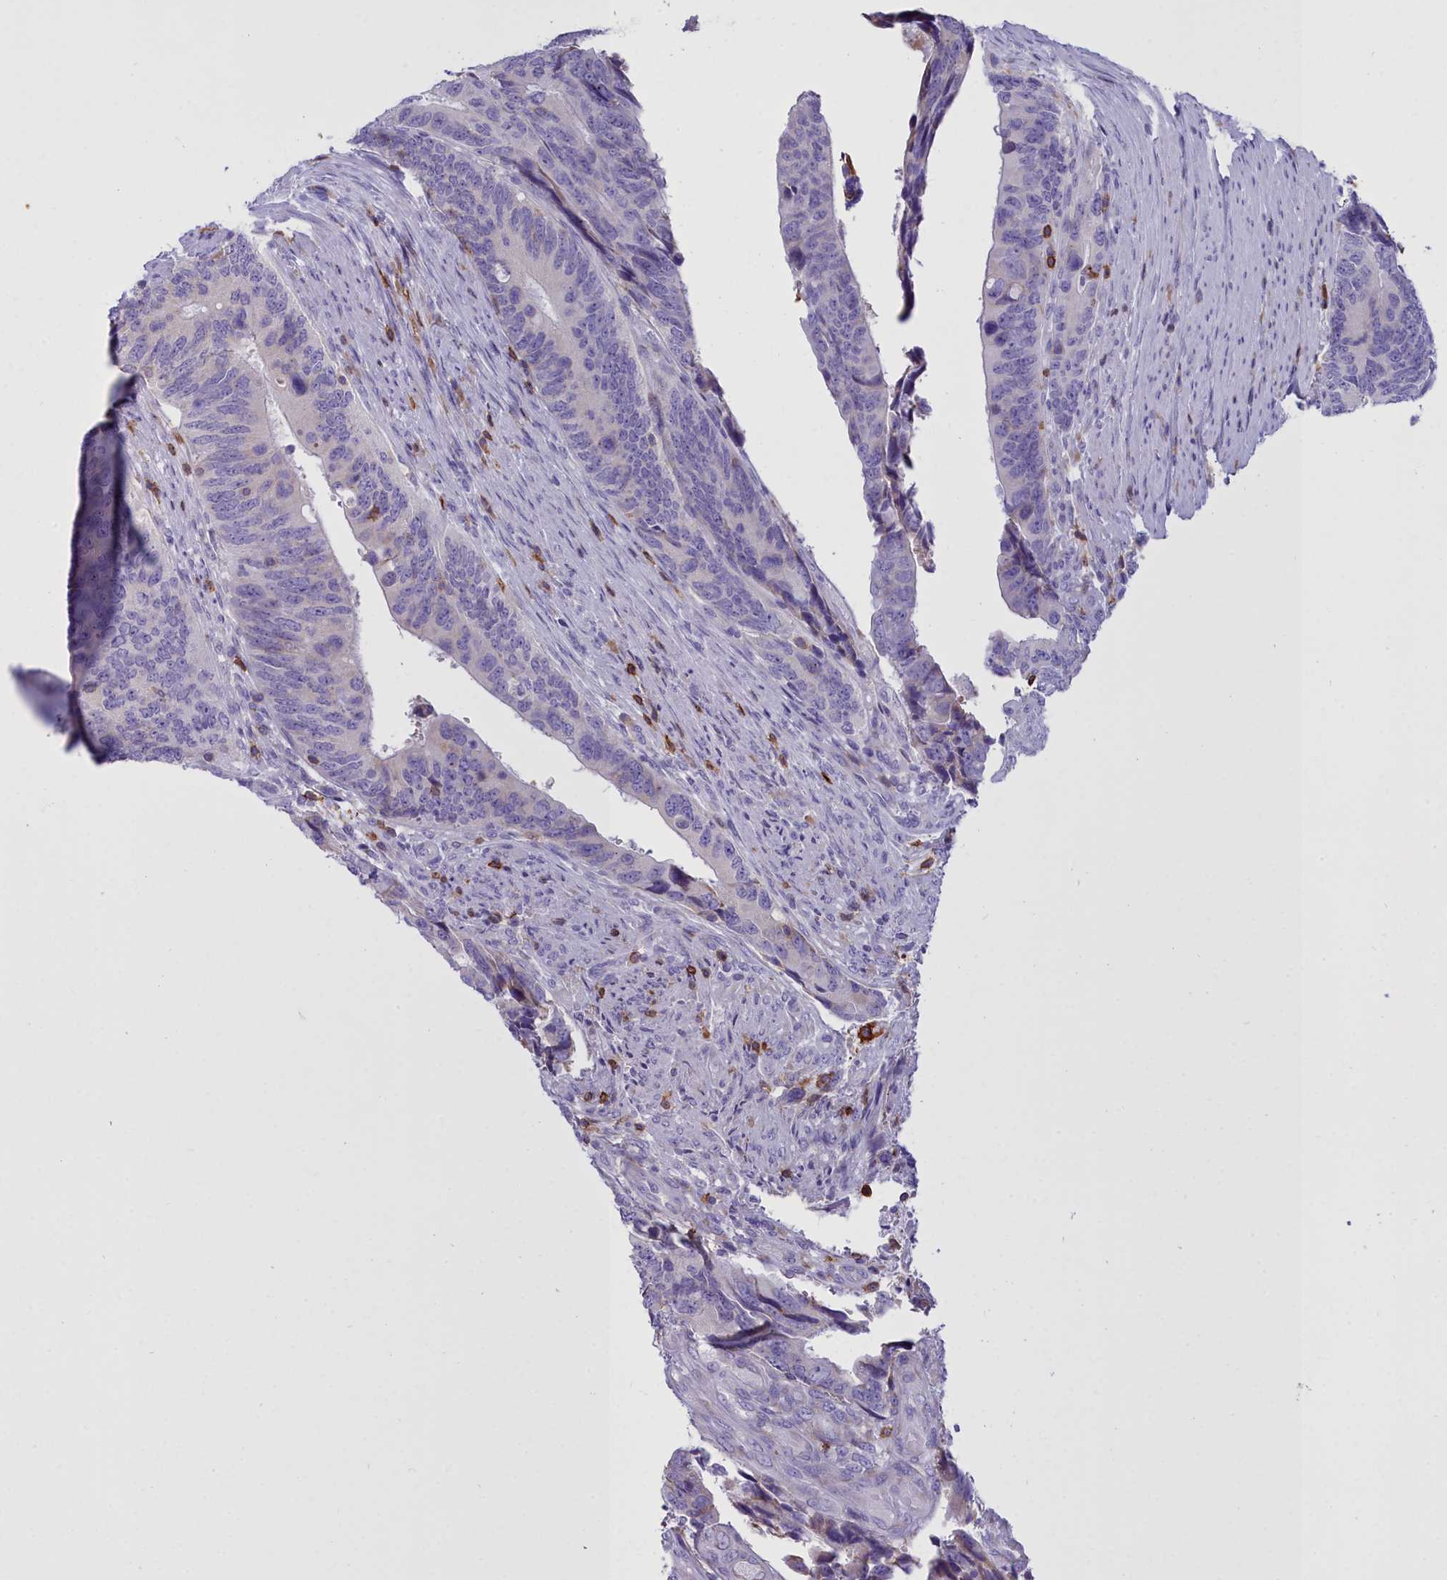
{"staining": {"intensity": "negative", "quantity": "none", "location": "none"}, "tissue": "colorectal cancer", "cell_type": "Tumor cells", "image_type": "cancer", "snomed": [{"axis": "morphology", "description": "Adenocarcinoma, NOS"}, {"axis": "topography", "description": "Colon"}], "caption": "Immunohistochemistry of human adenocarcinoma (colorectal) reveals no expression in tumor cells.", "gene": "CD5", "patient": {"sex": "male", "age": 87}}